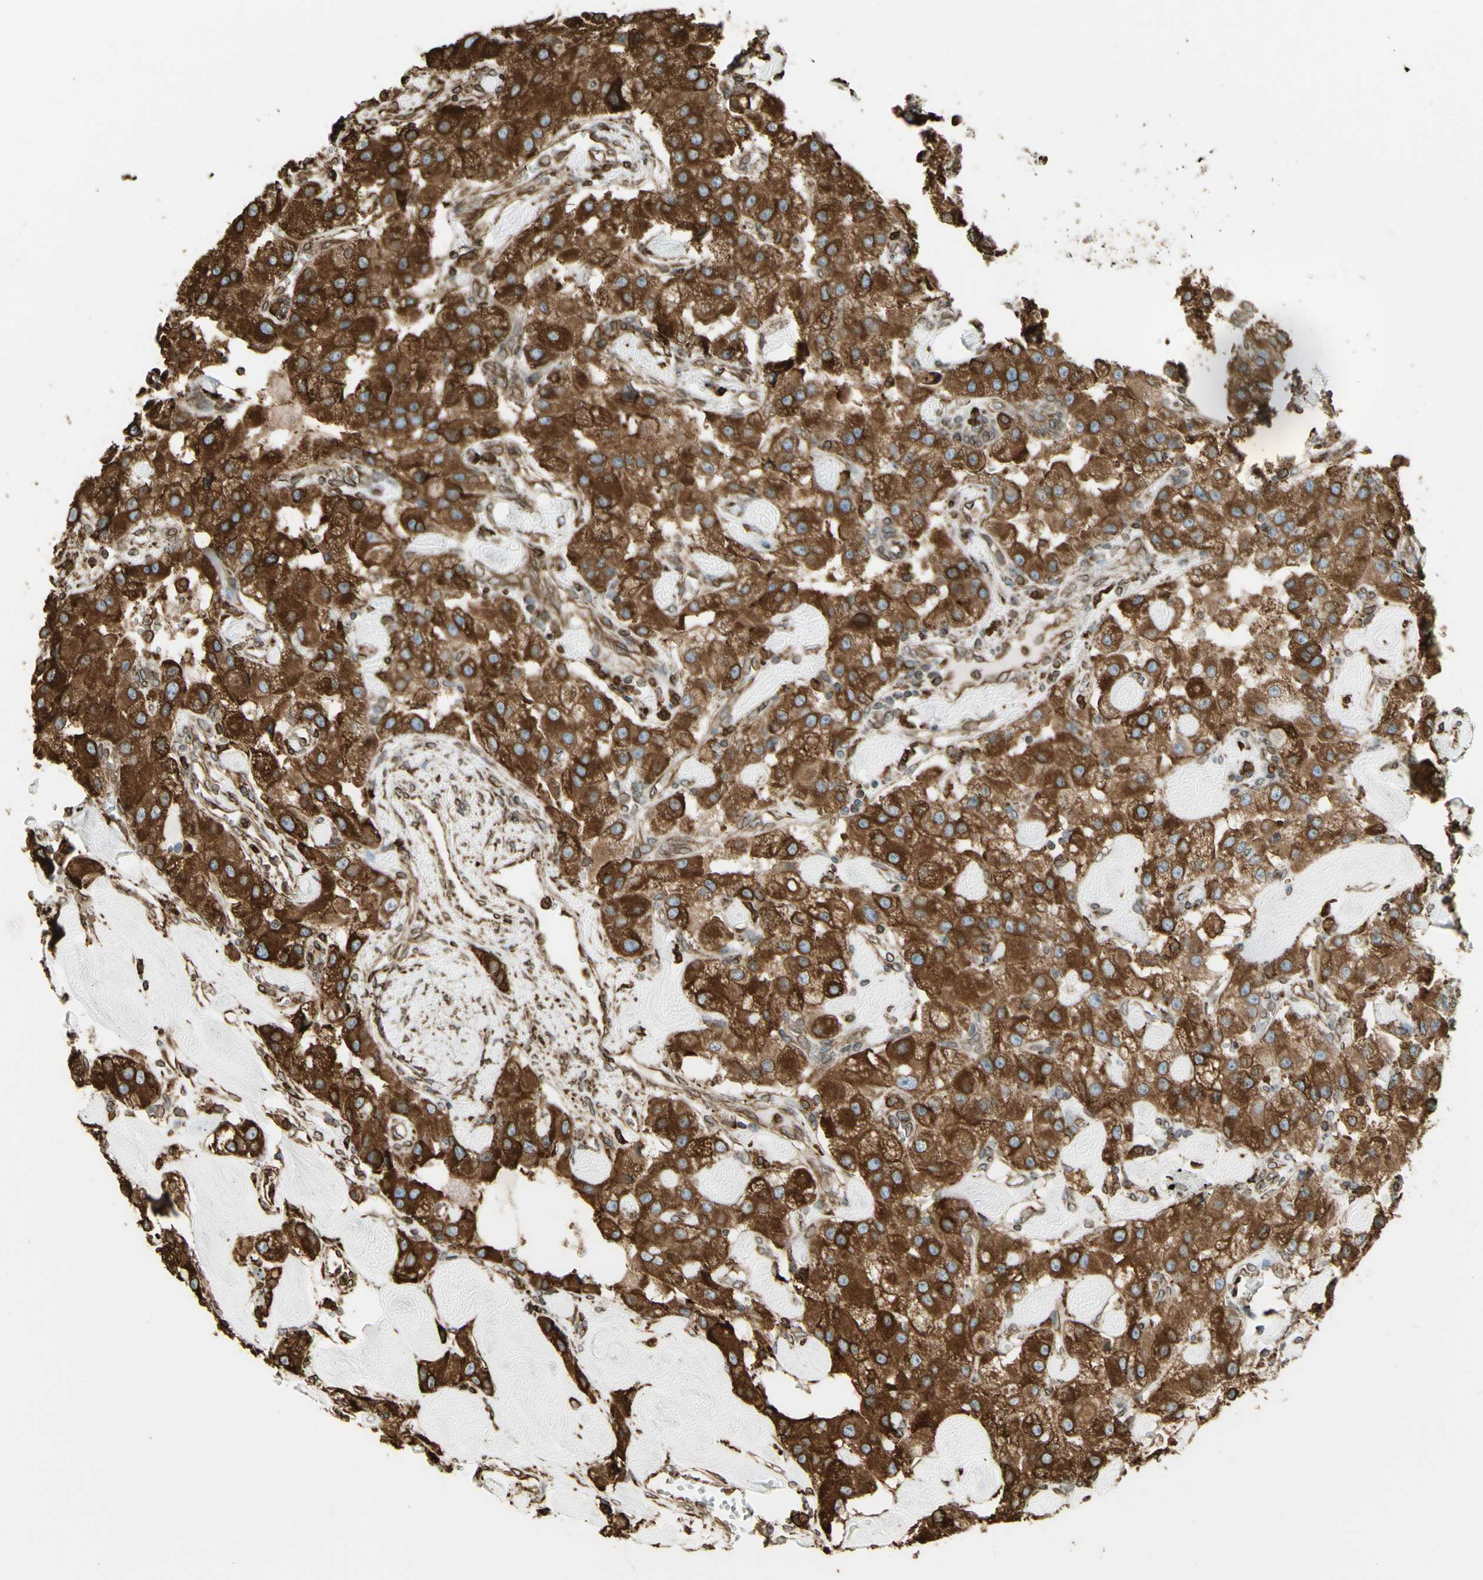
{"staining": {"intensity": "moderate", "quantity": ">75%", "location": "cytoplasmic/membranous"}, "tissue": "carcinoid", "cell_type": "Tumor cells", "image_type": "cancer", "snomed": [{"axis": "morphology", "description": "Carcinoid, malignant, NOS"}, {"axis": "topography", "description": "Pancreas"}], "caption": "Protein expression analysis of human carcinoid reveals moderate cytoplasmic/membranous expression in about >75% of tumor cells. The protein of interest is shown in brown color, while the nuclei are stained blue.", "gene": "CANX", "patient": {"sex": "male", "age": 41}}